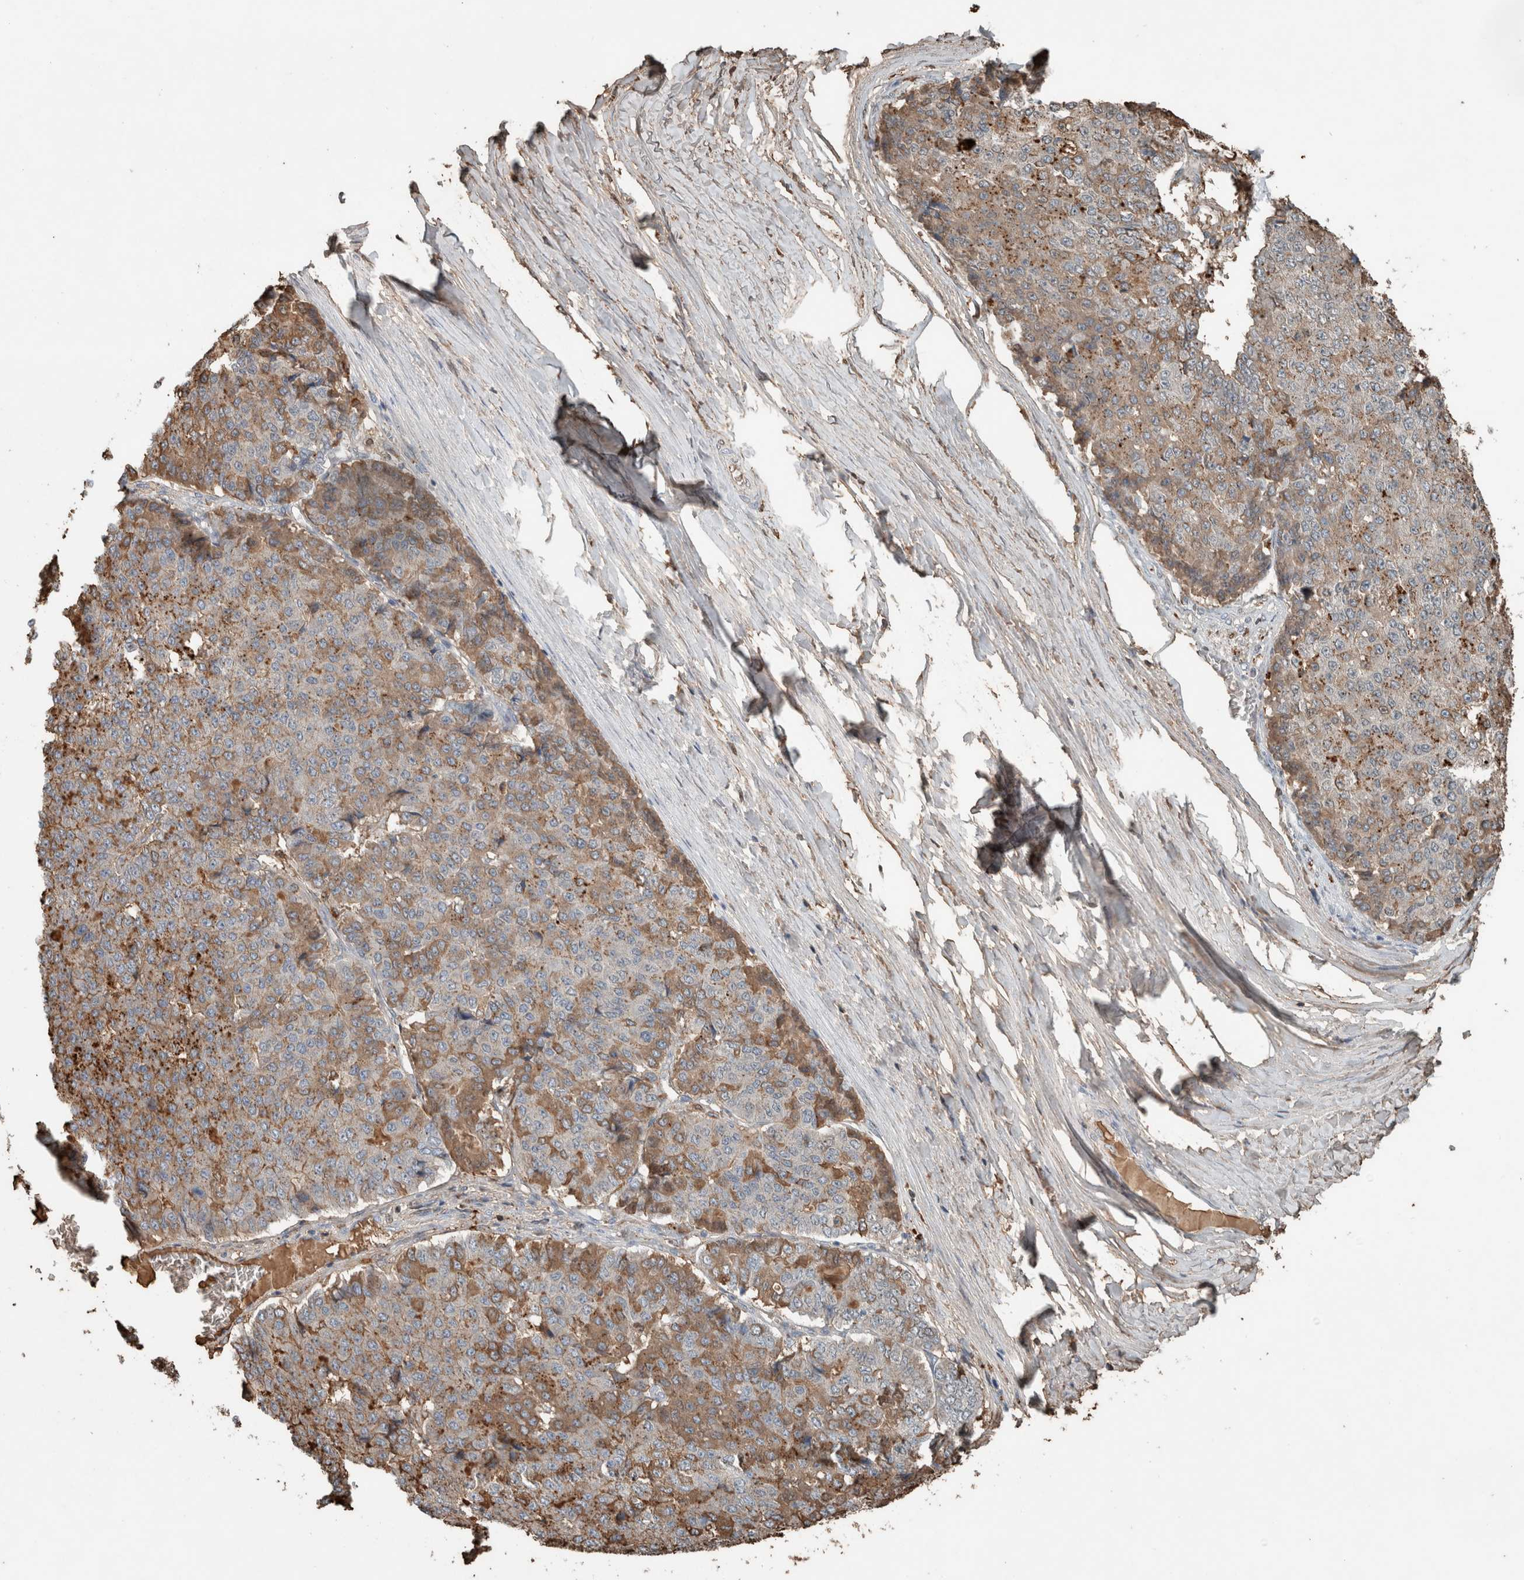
{"staining": {"intensity": "weak", "quantity": "25%-75%", "location": "cytoplasmic/membranous"}, "tissue": "pancreatic cancer", "cell_type": "Tumor cells", "image_type": "cancer", "snomed": [{"axis": "morphology", "description": "Adenocarcinoma, NOS"}, {"axis": "topography", "description": "Pancreas"}], "caption": "A micrograph showing weak cytoplasmic/membranous staining in about 25%-75% of tumor cells in pancreatic cancer (adenocarcinoma), as visualized by brown immunohistochemical staining.", "gene": "USP34", "patient": {"sex": "male", "age": 50}}